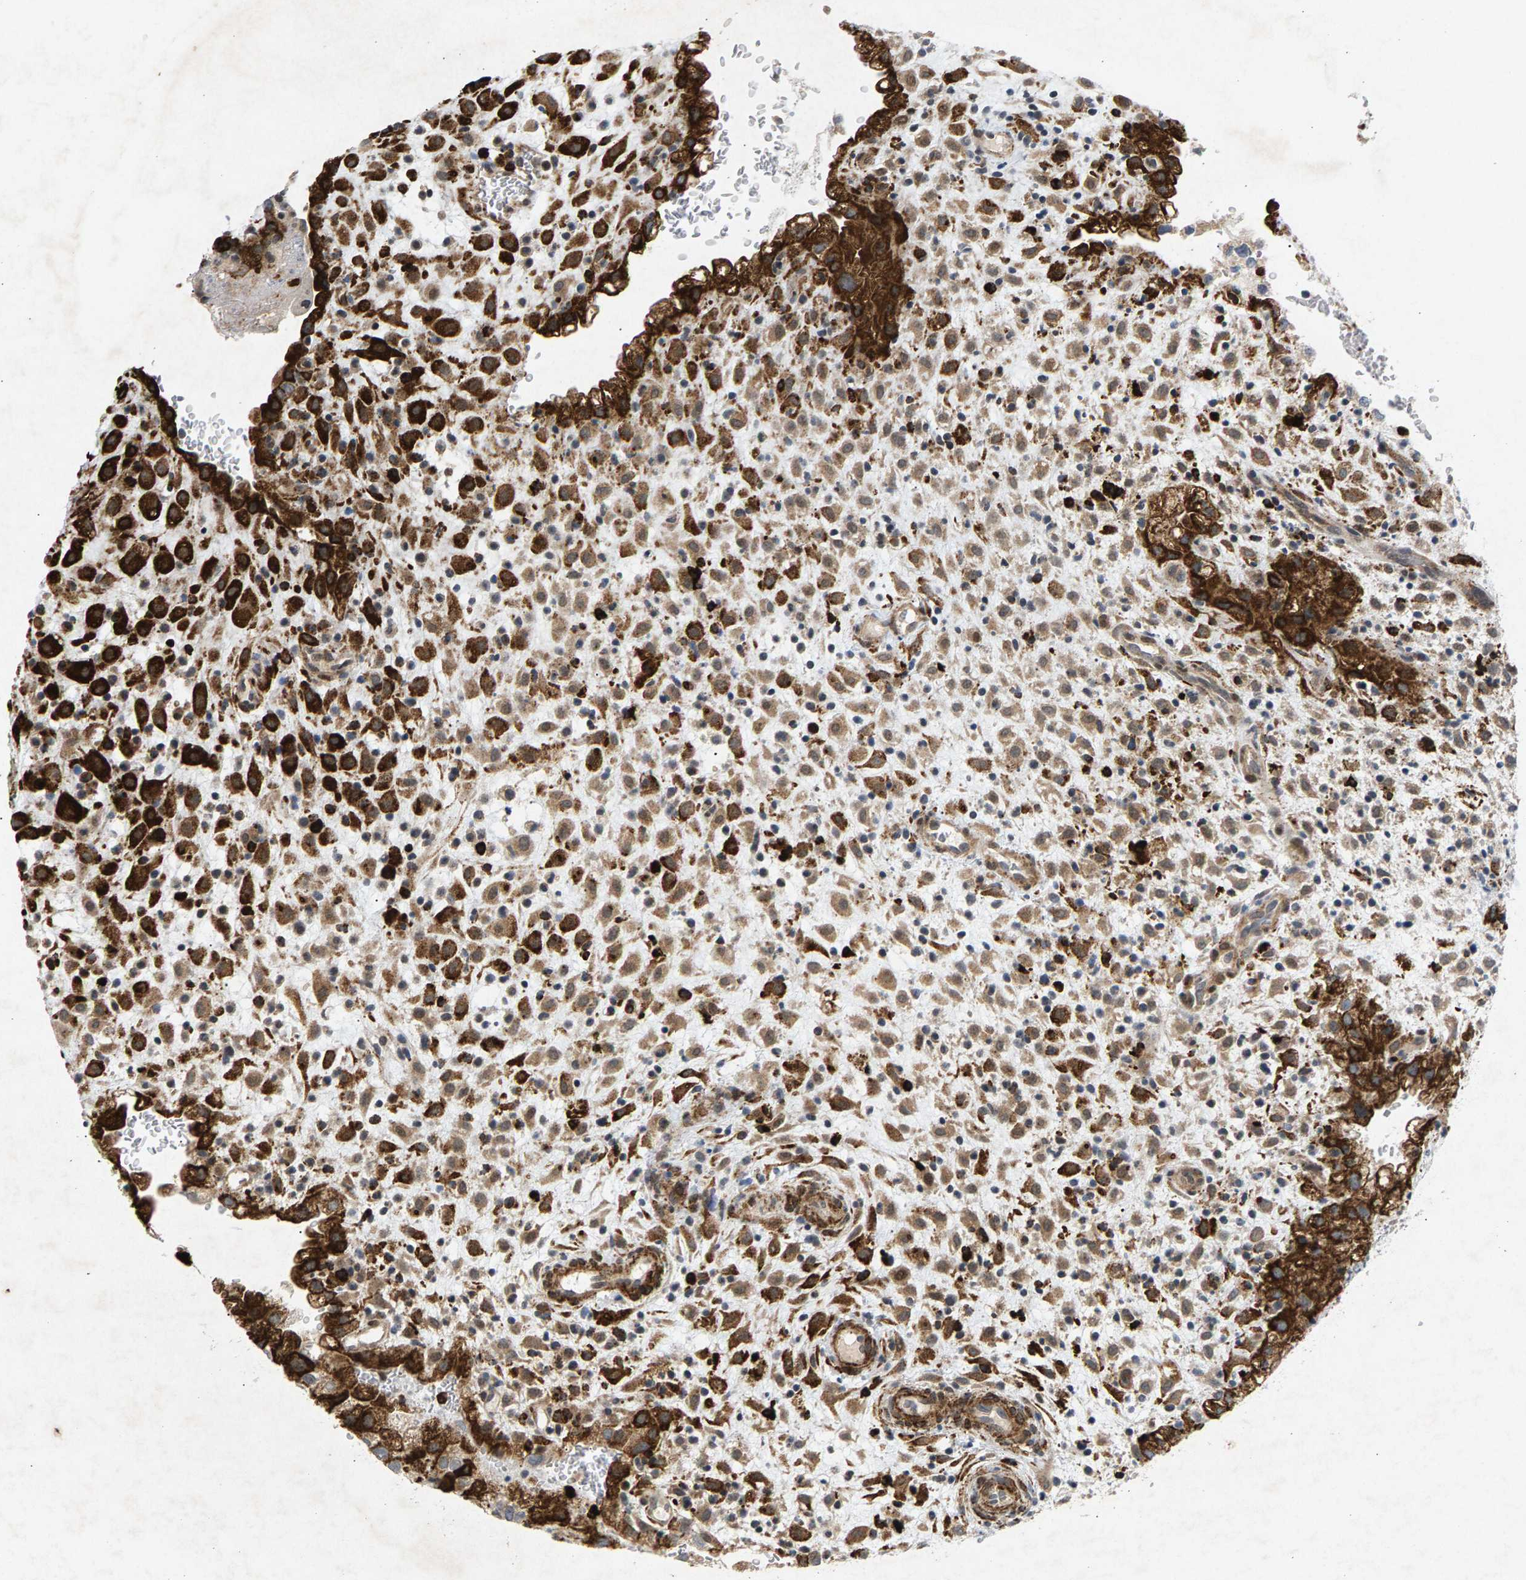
{"staining": {"intensity": "strong", "quantity": ">75%", "location": "cytoplasmic/membranous"}, "tissue": "placenta", "cell_type": "Trophoblastic cells", "image_type": "normal", "snomed": [{"axis": "morphology", "description": "Normal tissue, NOS"}, {"axis": "topography", "description": "Placenta"}], "caption": "Immunohistochemistry micrograph of benign human placenta stained for a protein (brown), which displays high levels of strong cytoplasmic/membranous positivity in approximately >75% of trophoblastic cells.", "gene": "ZPR1", "patient": {"sex": "female", "age": 35}}